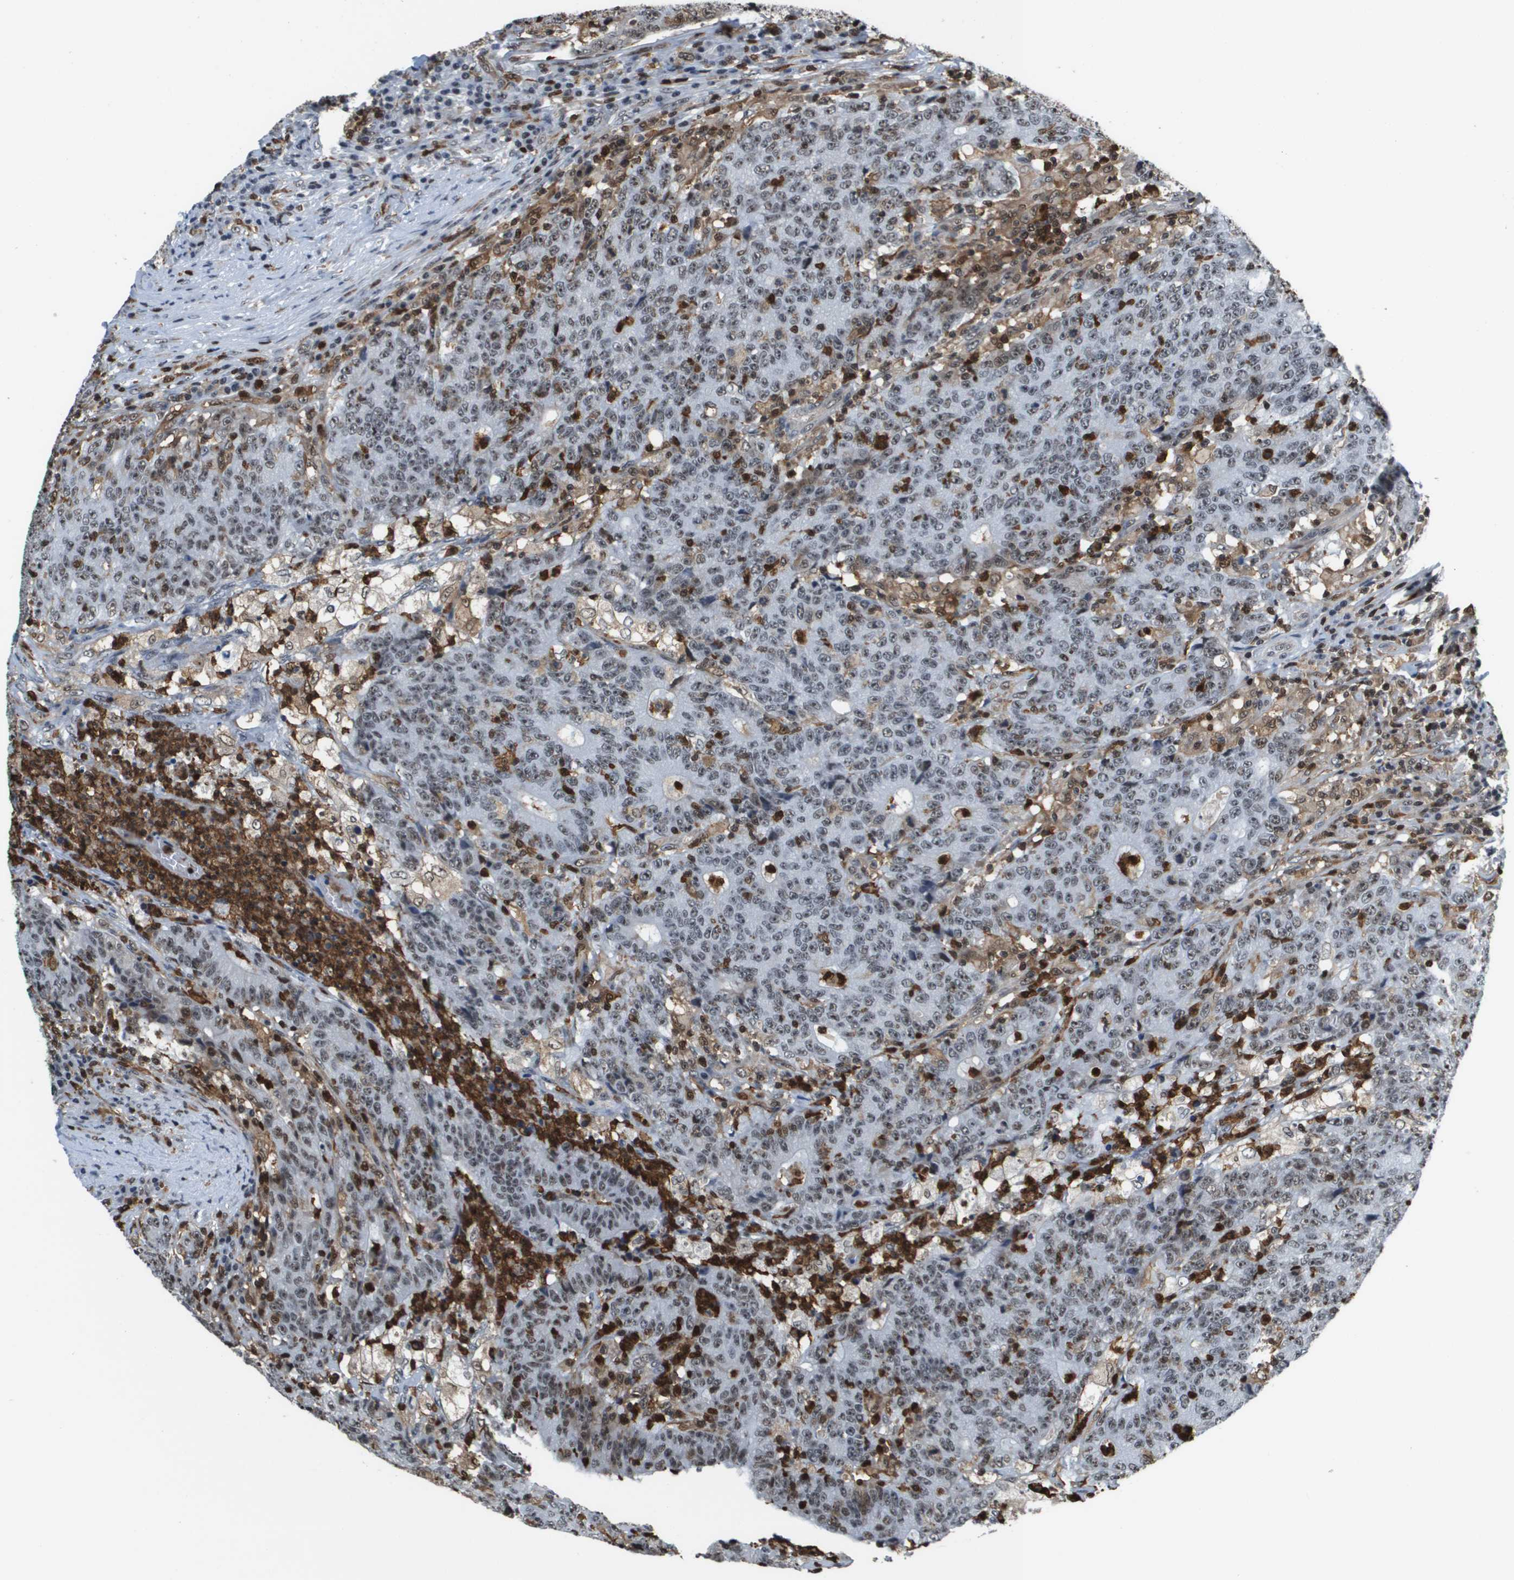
{"staining": {"intensity": "weak", "quantity": "<25%", "location": "nuclear"}, "tissue": "colorectal cancer", "cell_type": "Tumor cells", "image_type": "cancer", "snomed": [{"axis": "morphology", "description": "Normal tissue, NOS"}, {"axis": "morphology", "description": "Adenocarcinoma, NOS"}, {"axis": "topography", "description": "Colon"}], "caption": "The micrograph shows no significant staining in tumor cells of adenocarcinoma (colorectal).", "gene": "EP400", "patient": {"sex": "female", "age": 75}}